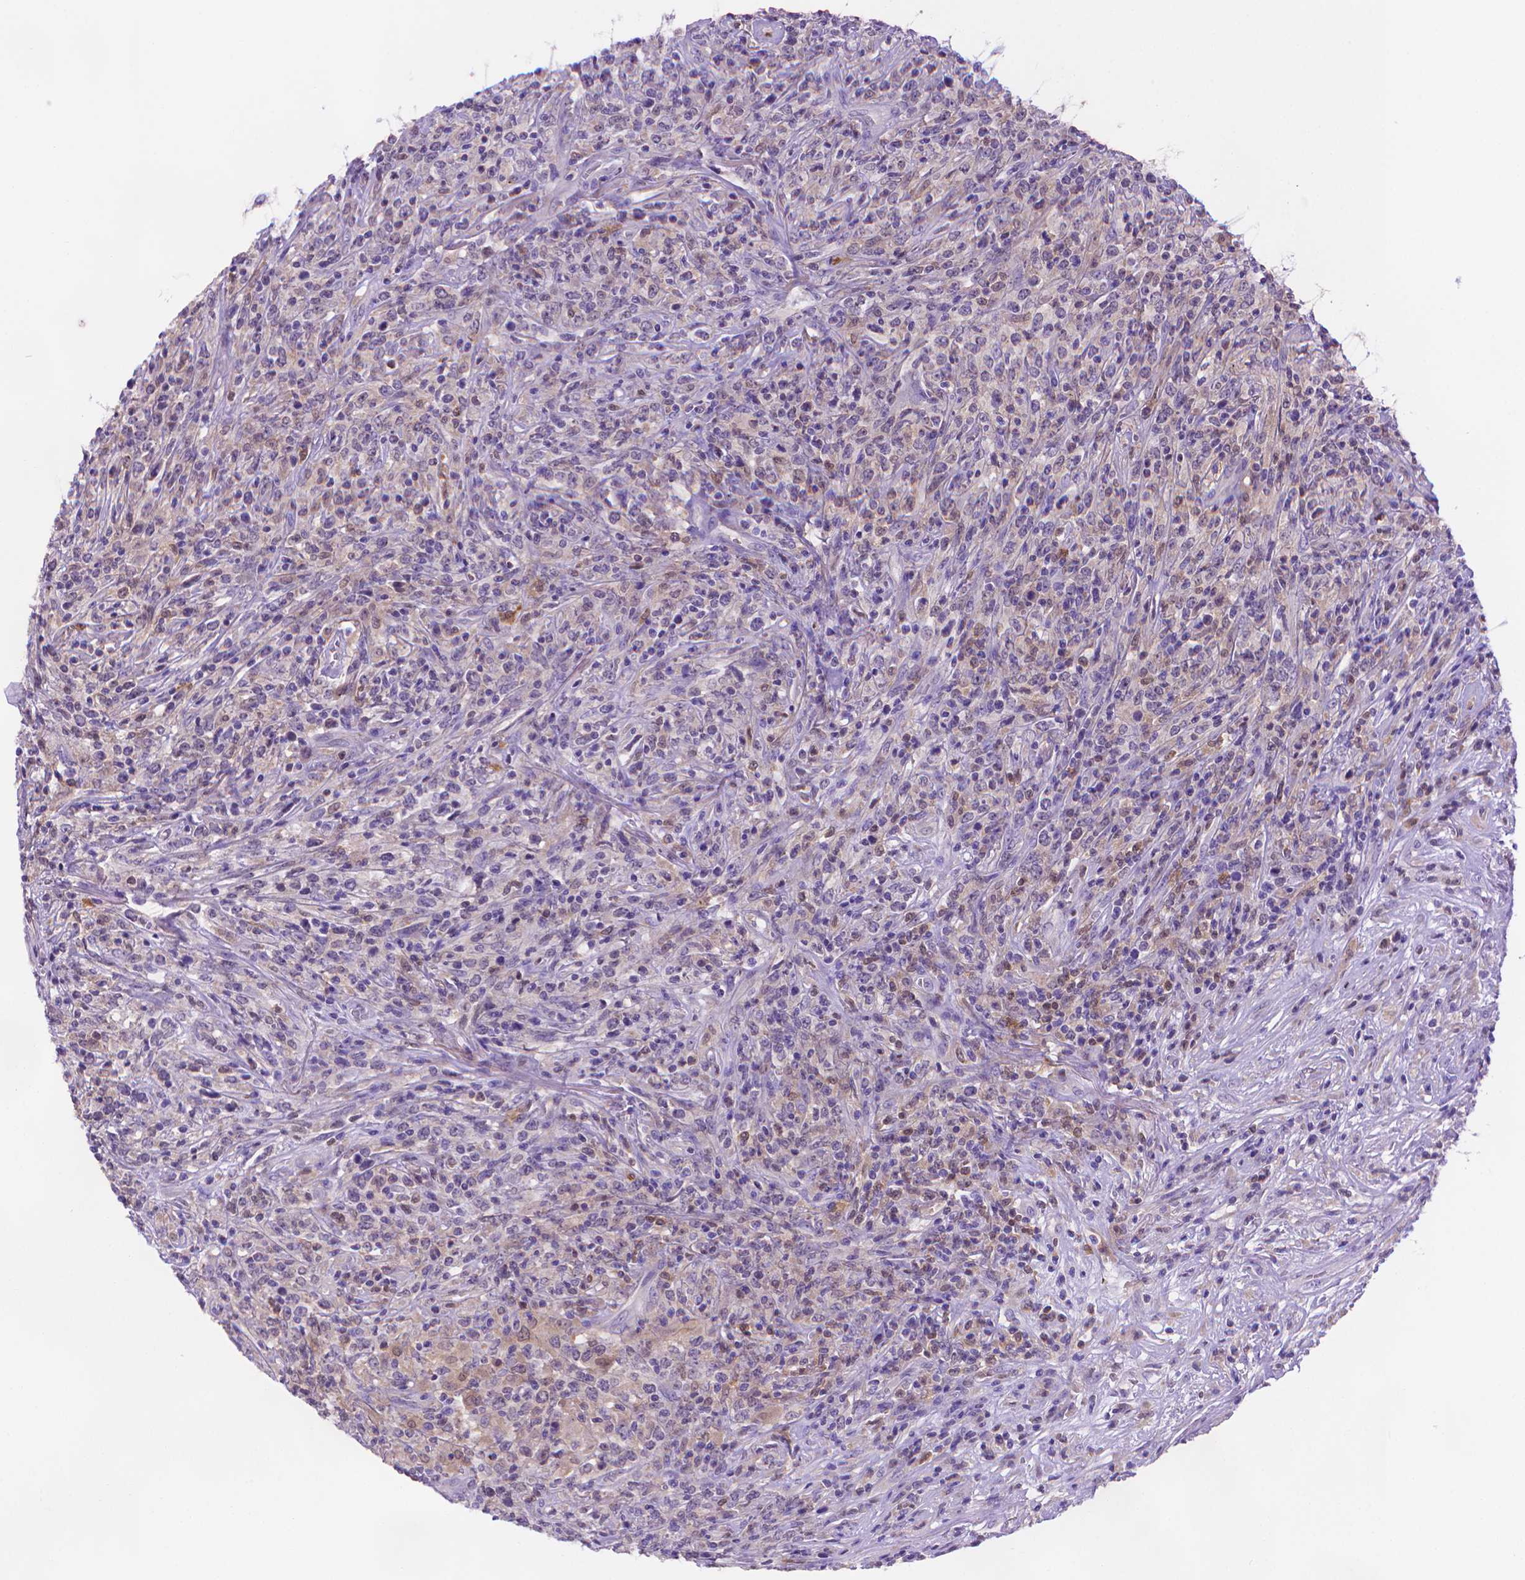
{"staining": {"intensity": "negative", "quantity": "none", "location": "none"}, "tissue": "lymphoma", "cell_type": "Tumor cells", "image_type": "cancer", "snomed": [{"axis": "morphology", "description": "Malignant lymphoma, non-Hodgkin's type, High grade"}, {"axis": "topography", "description": "Lung"}], "caption": "This photomicrograph is of high-grade malignant lymphoma, non-Hodgkin's type stained with immunohistochemistry to label a protein in brown with the nuclei are counter-stained blue. There is no staining in tumor cells.", "gene": "FGD2", "patient": {"sex": "male", "age": 79}}